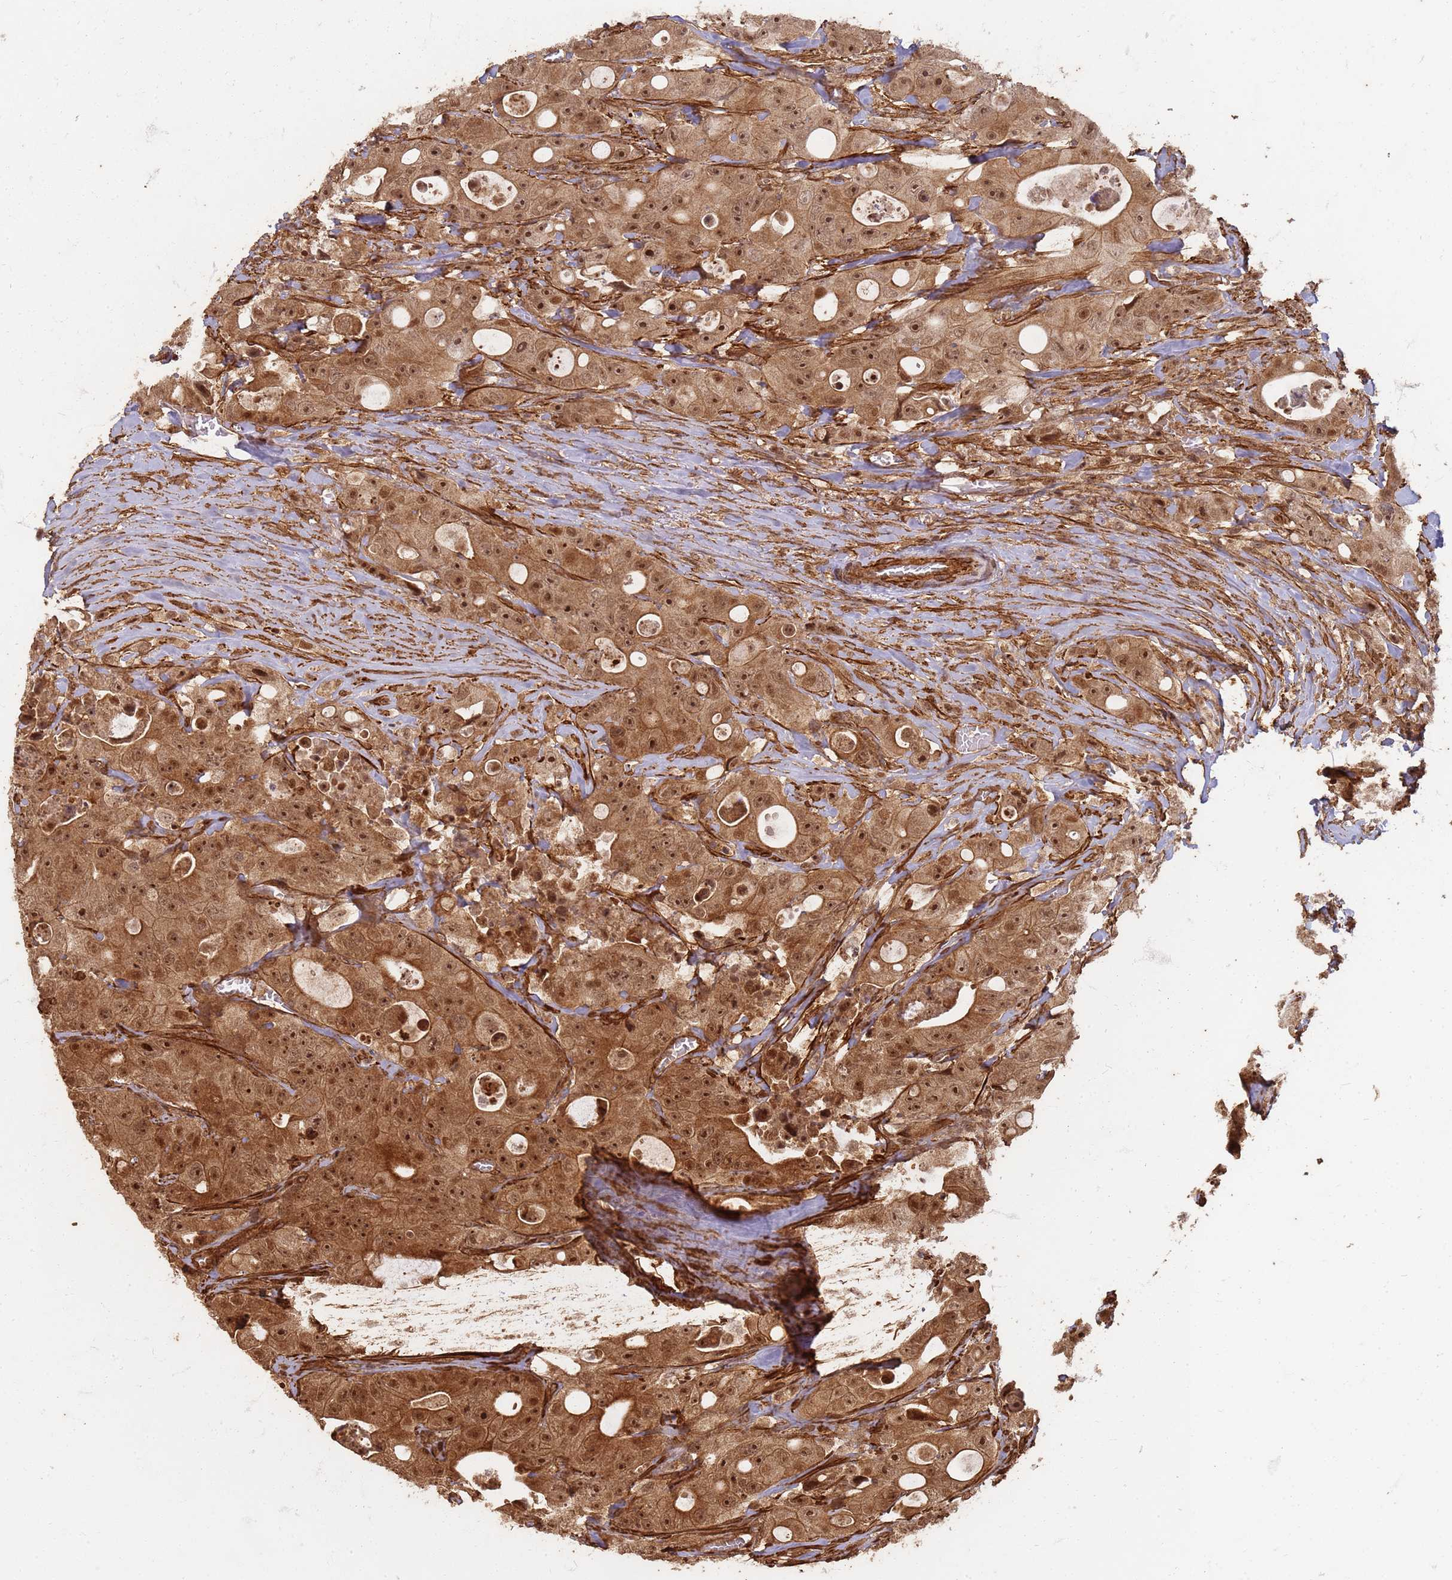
{"staining": {"intensity": "moderate", "quantity": ">75%", "location": "cytoplasmic/membranous,nuclear"}, "tissue": "colorectal cancer", "cell_type": "Tumor cells", "image_type": "cancer", "snomed": [{"axis": "morphology", "description": "Adenocarcinoma, NOS"}, {"axis": "topography", "description": "Colon"}], "caption": "IHC image of human colorectal adenocarcinoma stained for a protein (brown), which exhibits medium levels of moderate cytoplasmic/membranous and nuclear positivity in about >75% of tumor cells.", "gene": "KIF26A", "patient": {"sex": "female", "age": 46}}